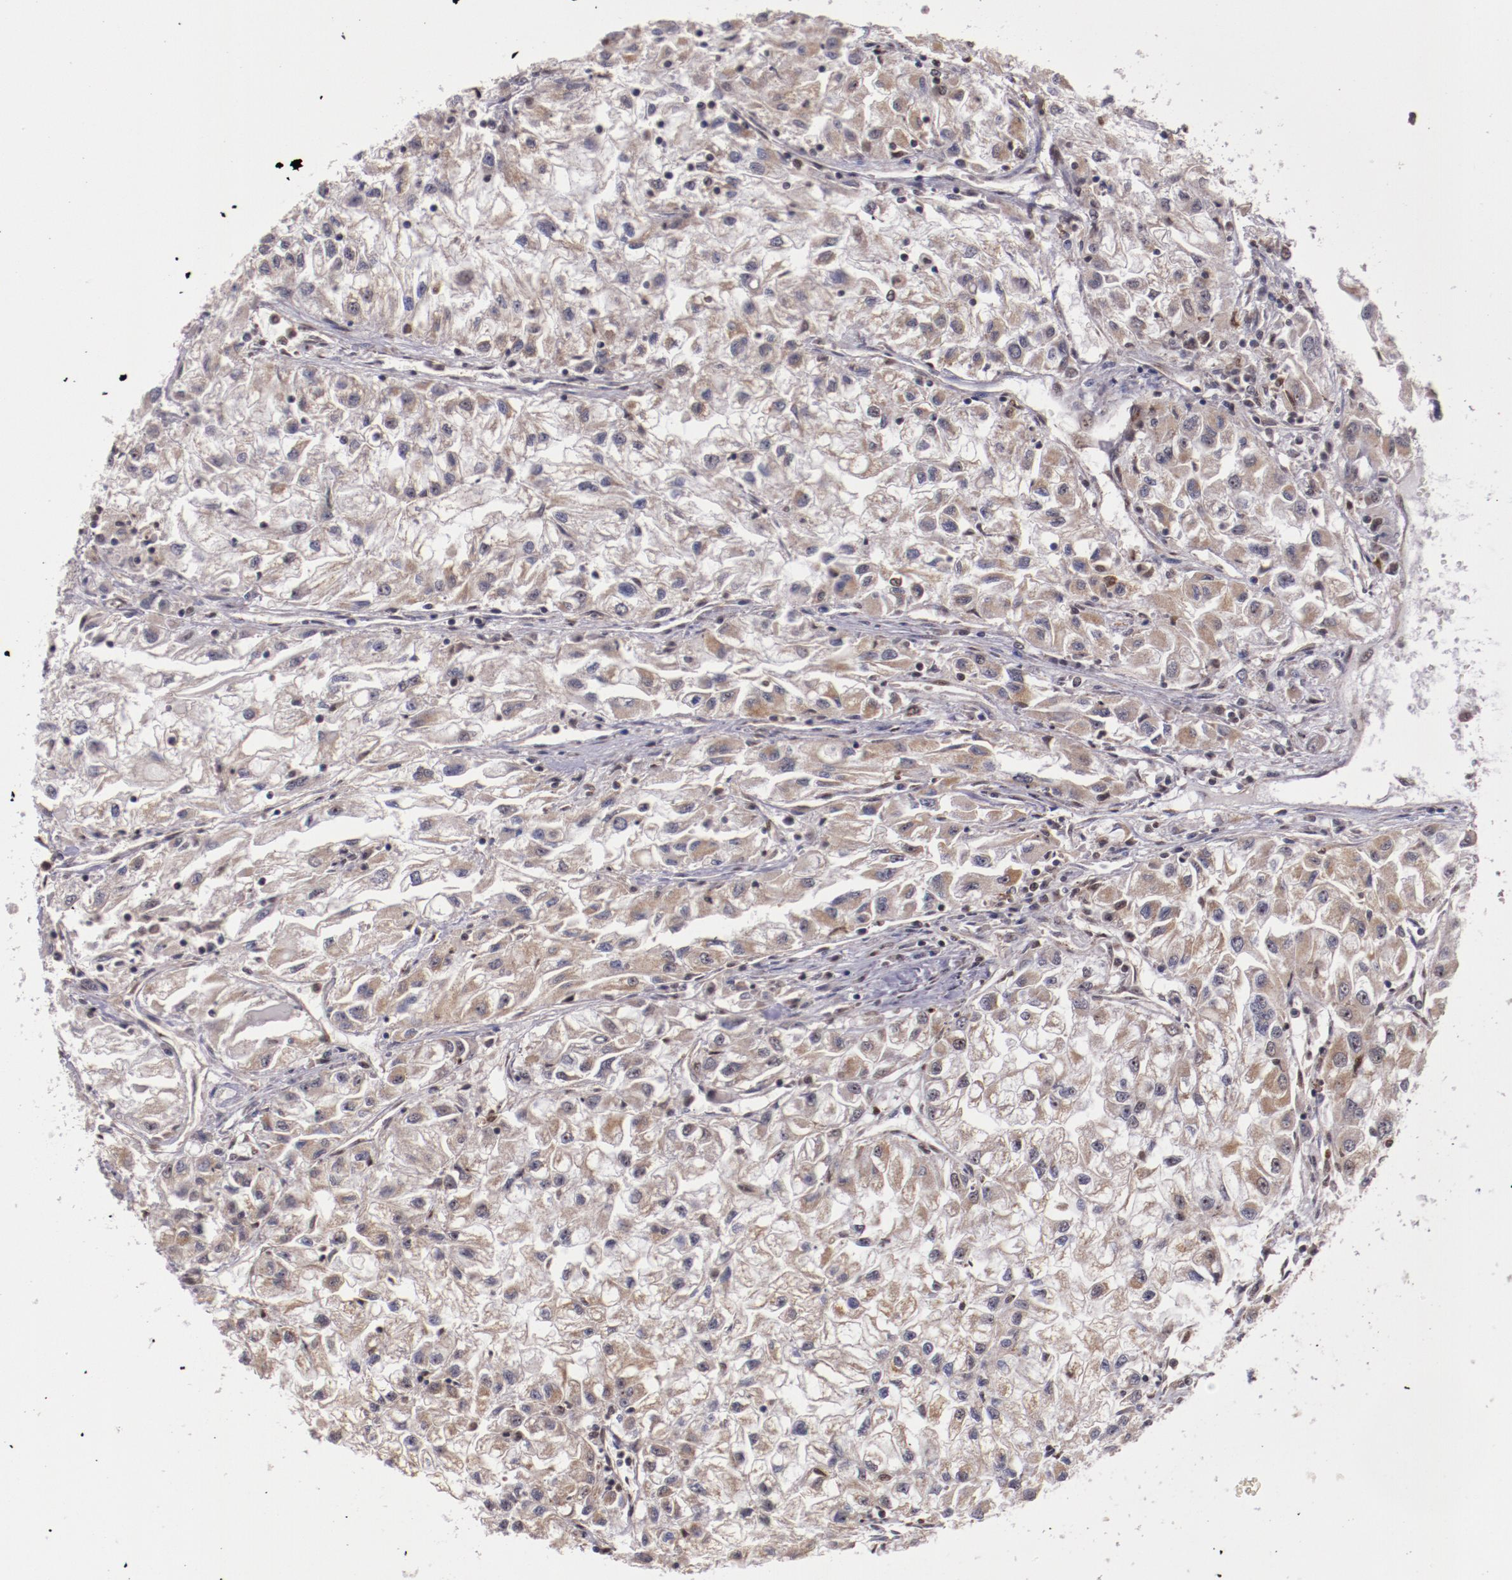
{"staining": {"intensity": "weak", "quantity": ">75%", "location": "cytoplasmic/membranous"}, "tissue": "renal cancer", "cell_type": "Tumor cells", "image_type": "cancer", "snomed": [{"axis": "morphology", "description": "Adenocarcinoma, NOS"}, {"axis": "topography", "description": "Kidney"}], "caption": "Human renal adenocarcinoma stained with a brown dye demonstrates weak cytoplasmic/membranous positive positivity in approximately >75% of tumor cells.", "gene": "CECR2", "patient": {"sex": "male", "age": 59}}